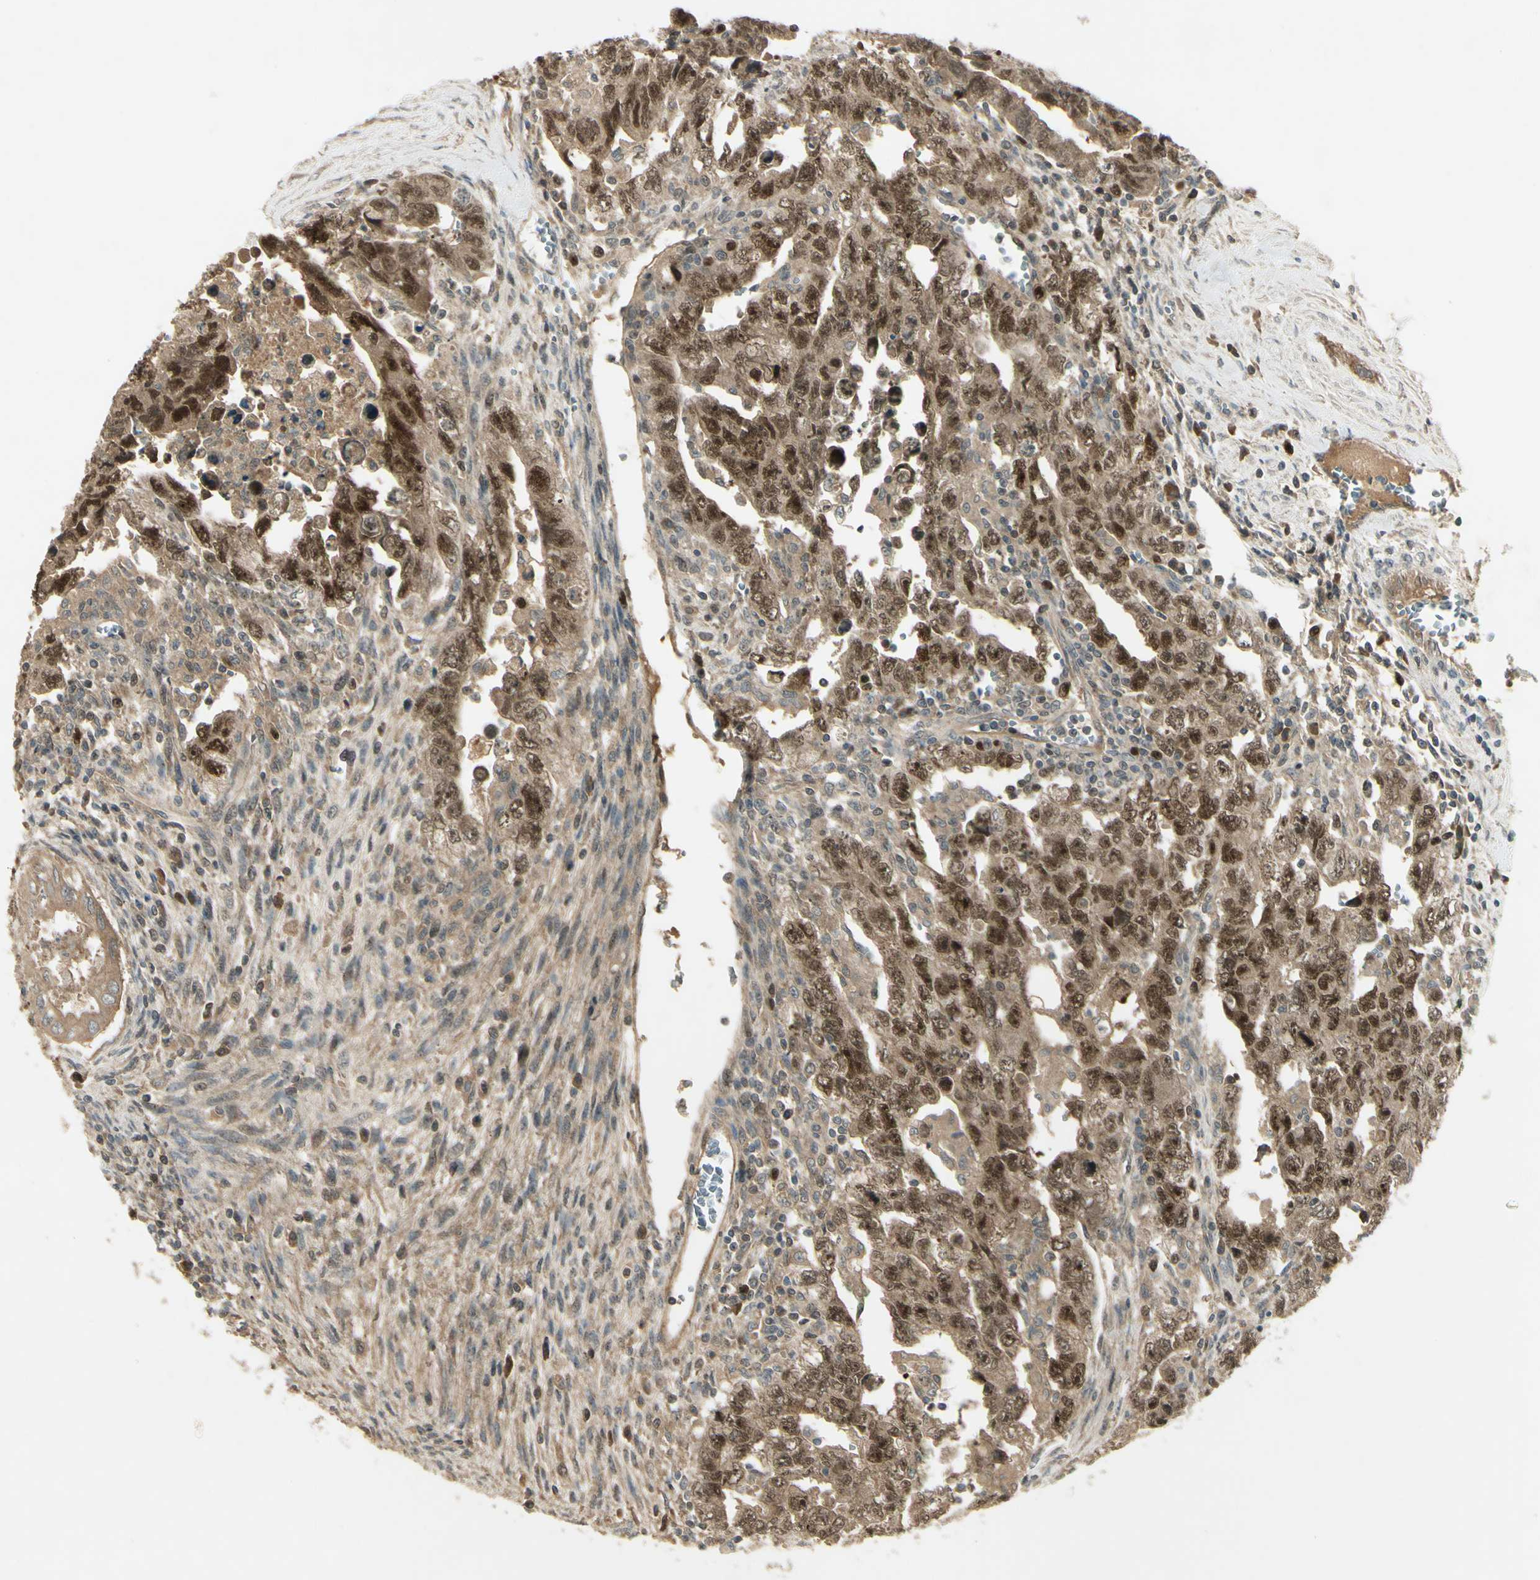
{"staining": {"intensity": "moderate", "quantity": ">75%", "location": "nuclear"}, "tissue": "testis cancer", "cell_type": "Tumor cells", "image_type": "cancer", "snomed": [{"axis": "morphology", "description": "Carcinoma, Embryonal, NOS"}, {"axis": "topography", "description": "Testis"}], "caption": "Testis embryonal carcinoma stained with DAB (3,3'-diaminobenzidine) immunohistochemistry reveals medium levels of moderate nuclear staining in approximately >75% of tumor cells.", "gene": "RAD18", "patient": {"sex": "male", "age": 28}}